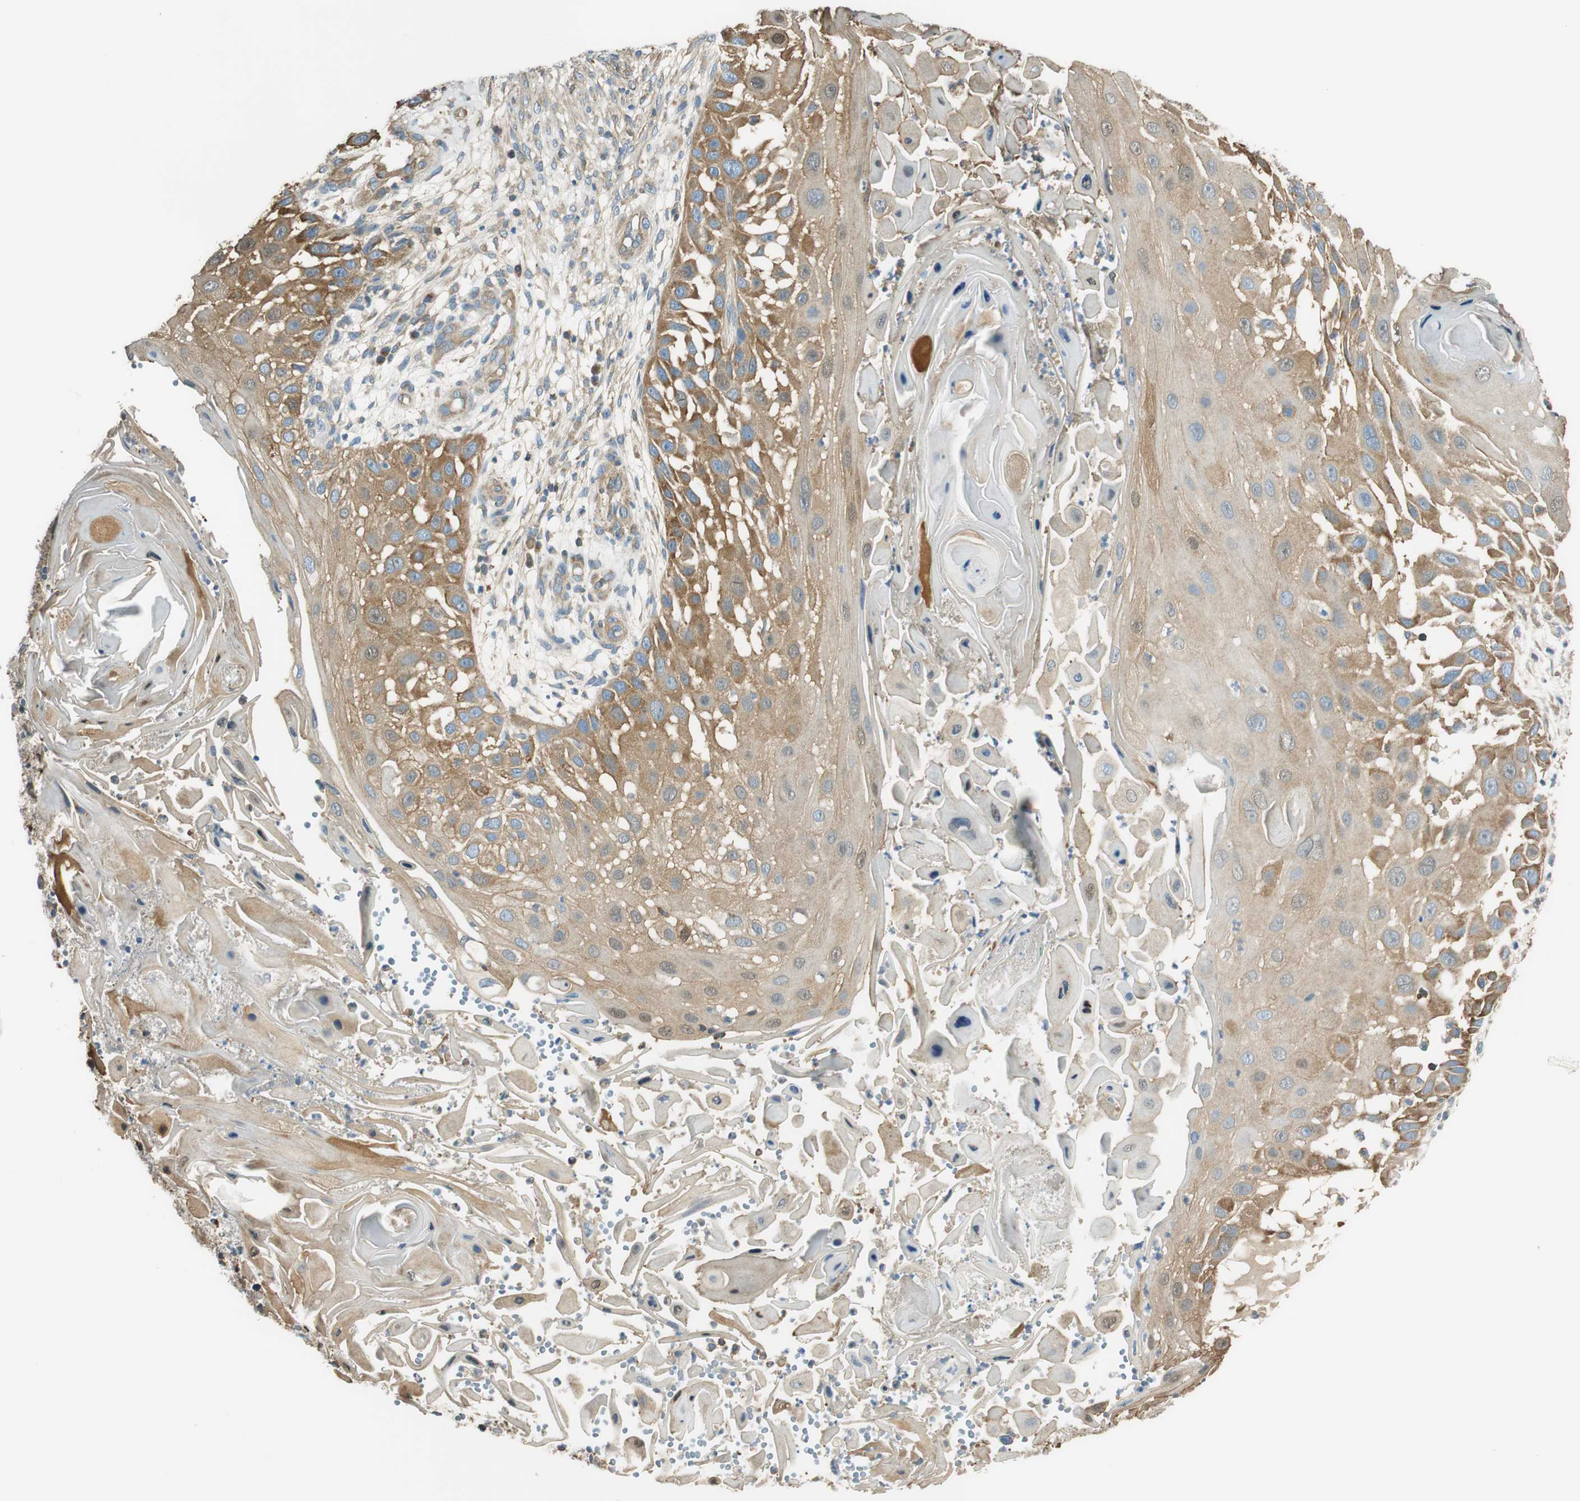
{"staining": {"intensity": "moderate", "quantity": ">75%", "location": "cytoplasmic/membranous"}, "tissue": "skin cancer", "cell_type": "Tumor cells", "image_type": "cancer", "snomed": [{"axis": "morphology", "description": "Squamous cell carcinoma, NOS"}, {"axis": "topography", "description": "Skin"}], "caption": "About >75% of tumor cells in squamous cell carcinoma (skin) exhibit moderate cytoplasmic/membranous protein staining as visualized by brown immunohistochemical staining.", "gene": "PI4K2B", "patient": {"sex": "female", "age": 44}}